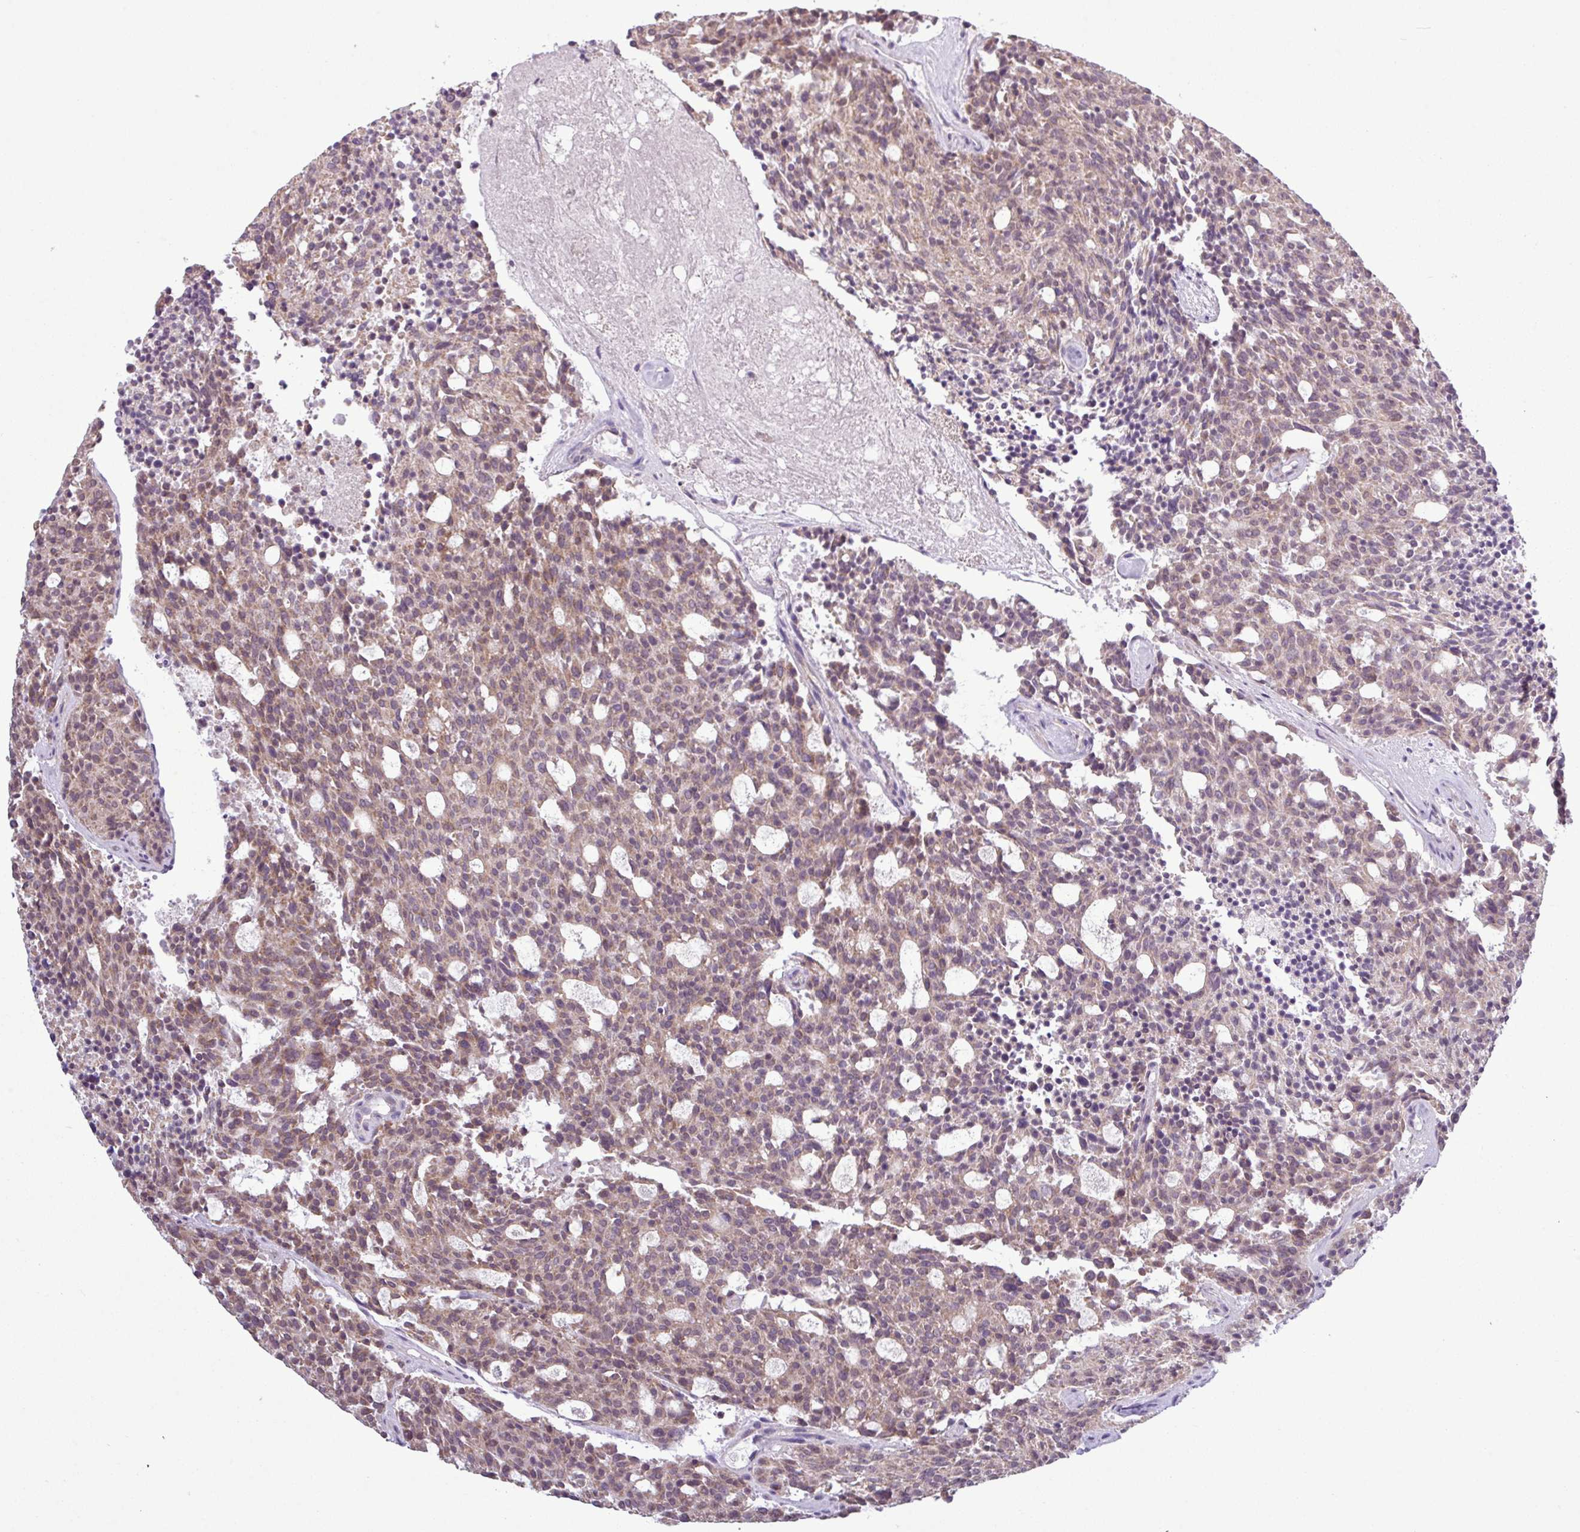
{"staining": {"intensity": "moderate", "quantity": ">75%", "location": "cytoplasmic/membranous"}, "tissue": "carcinoid", "cell_type": "Tumor cells", "image_type": "cancer", "snomed": [{"axis": "morphology", "description": "Carcinoid, malignant, NOS"}, {"axis": "topography", "description": "Pancreas"}], "caption": "Immunohistochemistry histopathology image of neoplastic tissue: human carcinoid (malignant) stained using immunohistochemistry displays medium levels of moderate protein expression localized specifically in the cytoplasmic/membranous of tumor cells, appearing as a cytoplasmic/membranous brown color.", "gene": "ZNF217", "patient": {"sex": "female", "age": 54}}